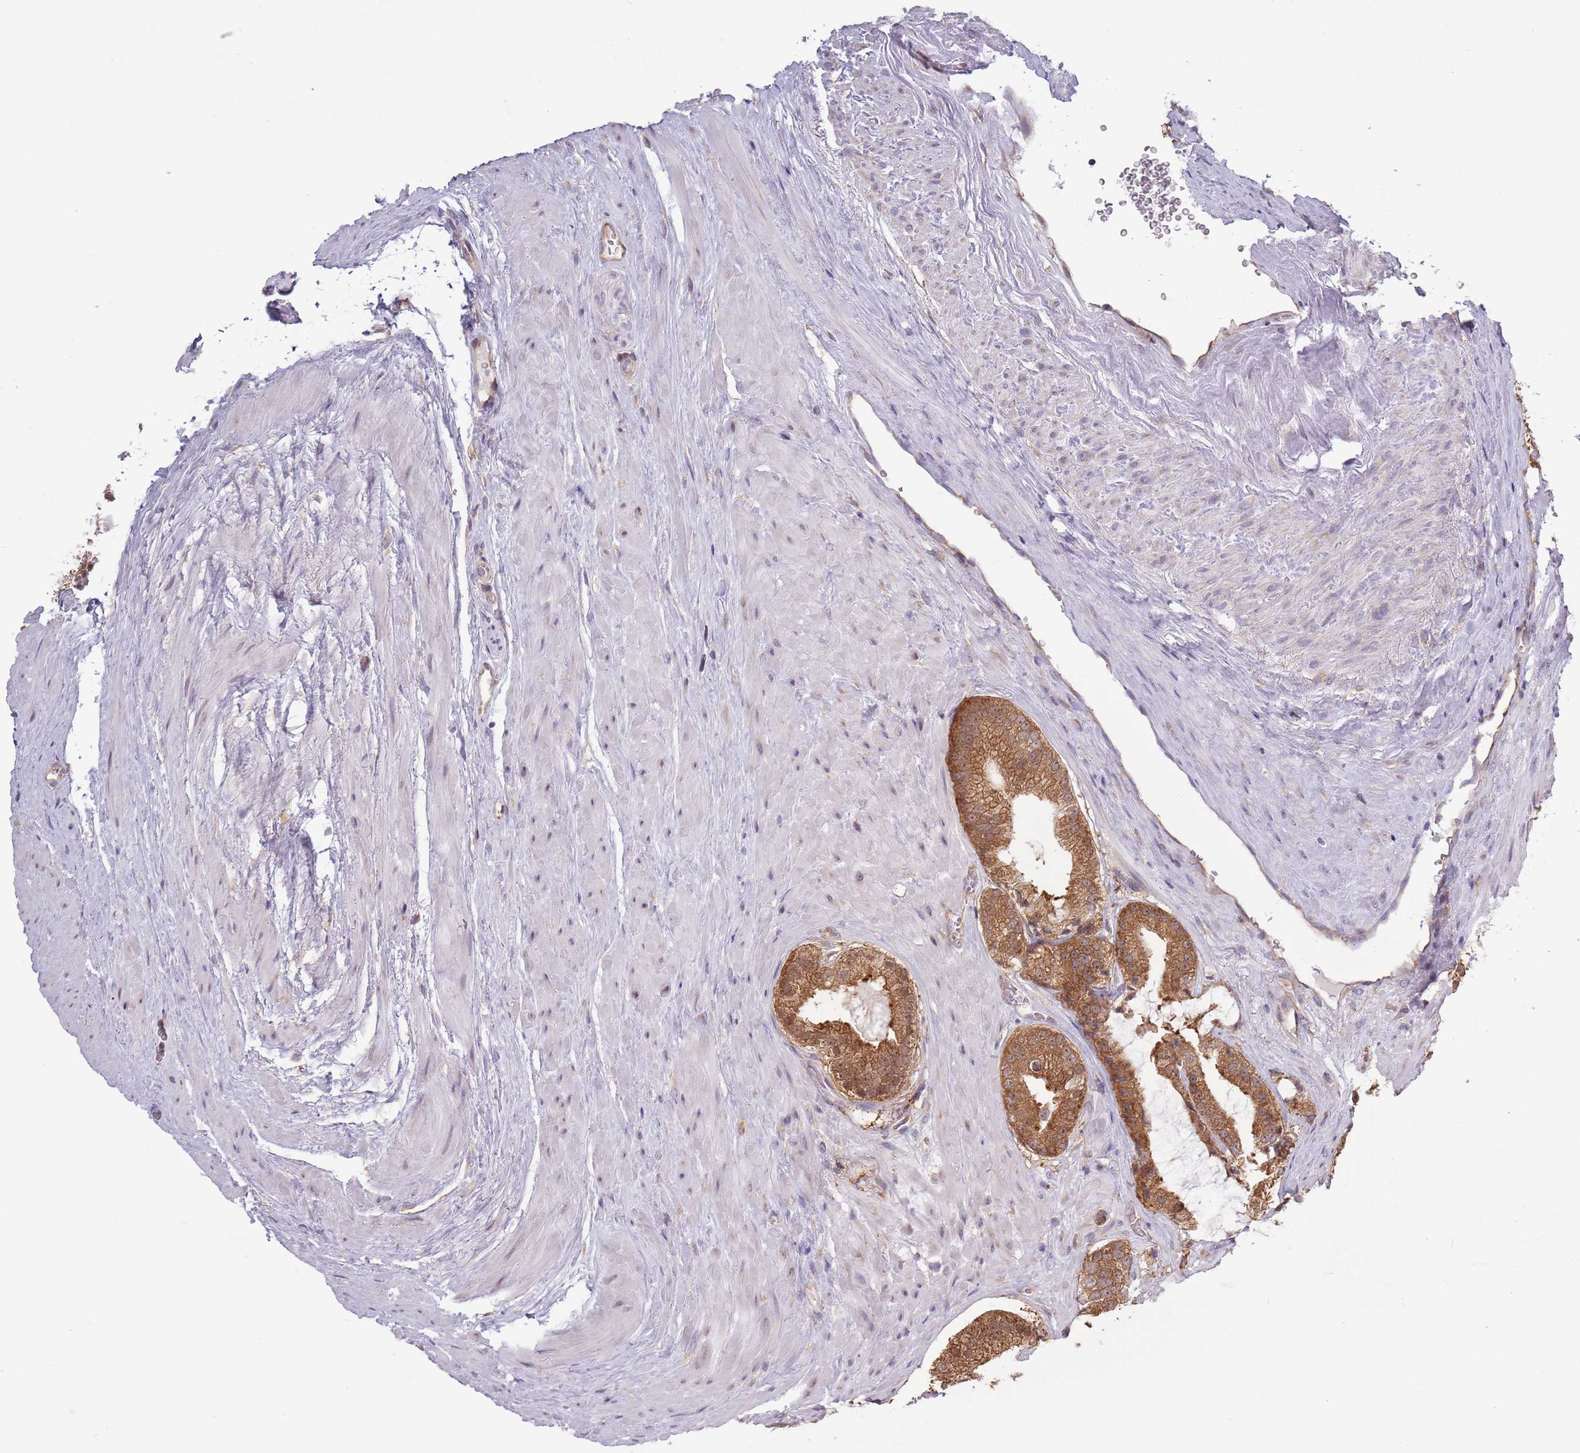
{"staining": {"intensity": "moderate", "quantity": ">75%", "location": "cytoplasmic/membranous"}, "tissue": "prostate cancer", "cell_type": "Tumor cells", "image_type": "cancer", "snomed": [{"axis": "morphology", "description": "Adenocarcinoma, High grade"}, {"axis": "topography", "description": "Prostate"}], "caption": "The image exhibits immunohistochemical staining of high-grade adenocarcinoma (prostate). There is moderate cytoplasmic/membranous positivity is identified in about >75% of tumor cells.", "gene": "RPL17-C18orf32", "patient": {"sex": "male", "age": 71}}